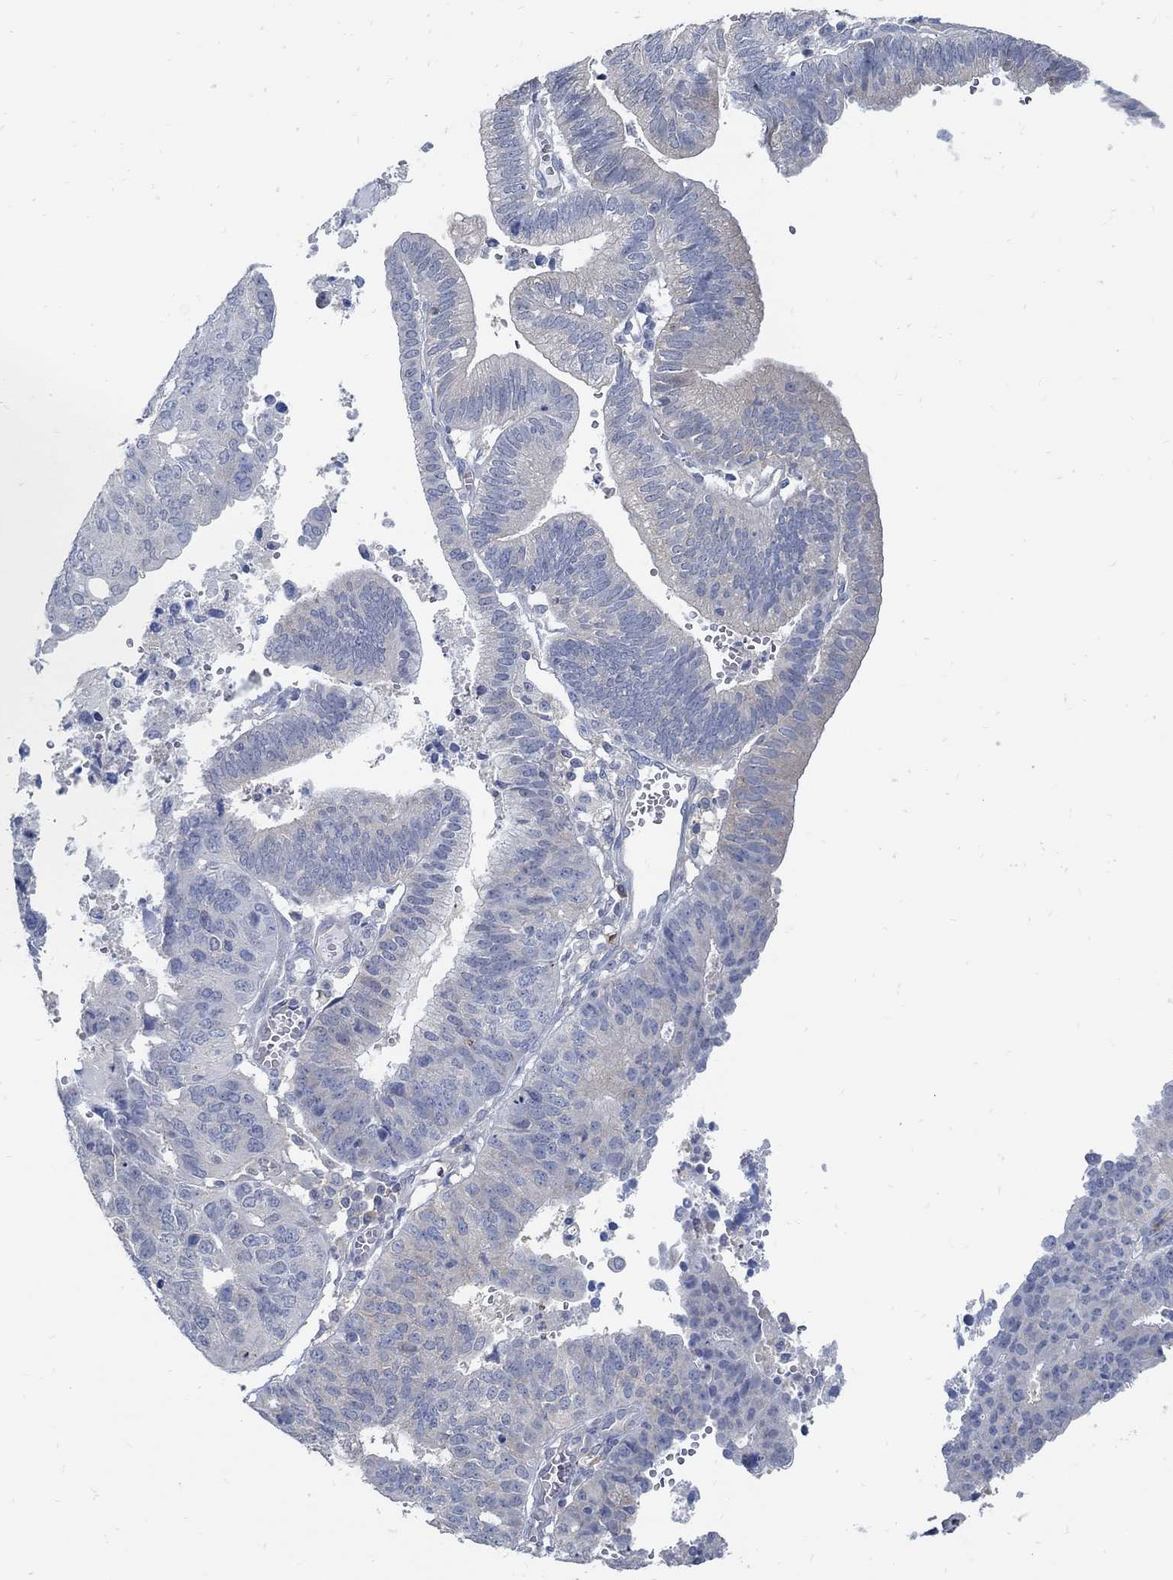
{"staining": {"intensity": "negative", "quantity": "none", "location": "none"}, "tissue": "endometrial cancer", "cell_type": "Tumor cells", "image_type": "cancer", "snomed": [{"axis": "morphology", "description": "Adenocarcinoma, NOS"}, {"axis": "topography", "description": "Endometrium"}], "caption": "High power microscopy photomicrograph of an IHC histopathology image of adenocarcinoma (endometrial), revealing no significant expression in tumor cells.", "gene": "PCDH11X", "patient": {"sex": "female", "age": 82}}